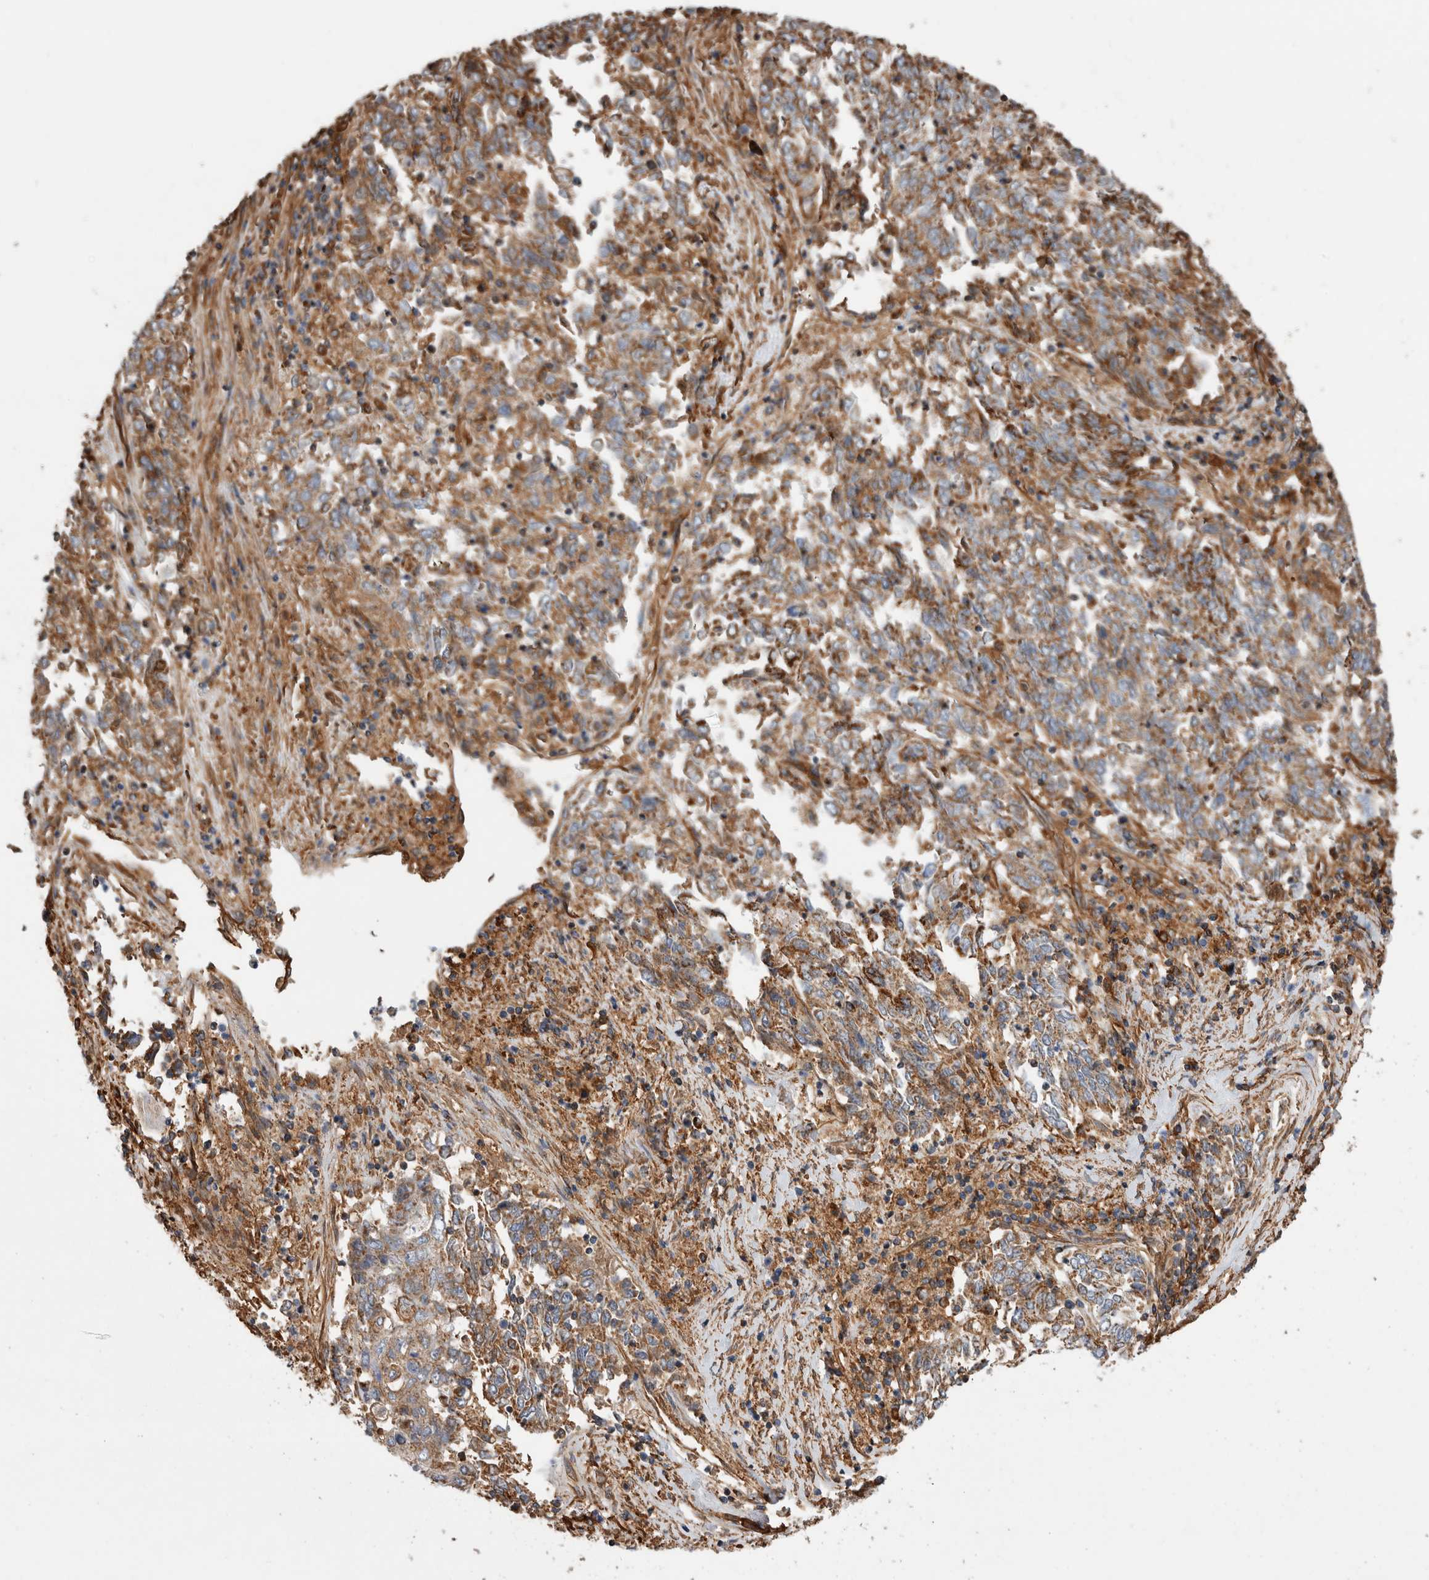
{"staining": {"intensity": "moderate", "quantity": ">75%", "location": "cytoplasmic/membranous"}, "tissue": "endometrial cancer", "cell_type": "Tumor cells", "image_type": "cancer", "snomed": [{"axis": "morphology", "description": "Adenocarcinoma, NOS"}, {"axis": "topography", "description": "Endometrium"}], "caption": "Adenocarcinoma (endometrial) stained with a brown dye demonstrates moderate cytoplasmic/membranous positive expression in approximately >75% of tumor cells.", "gene": "ZNF397", "patient": {"sex": "female", "age": 80}}